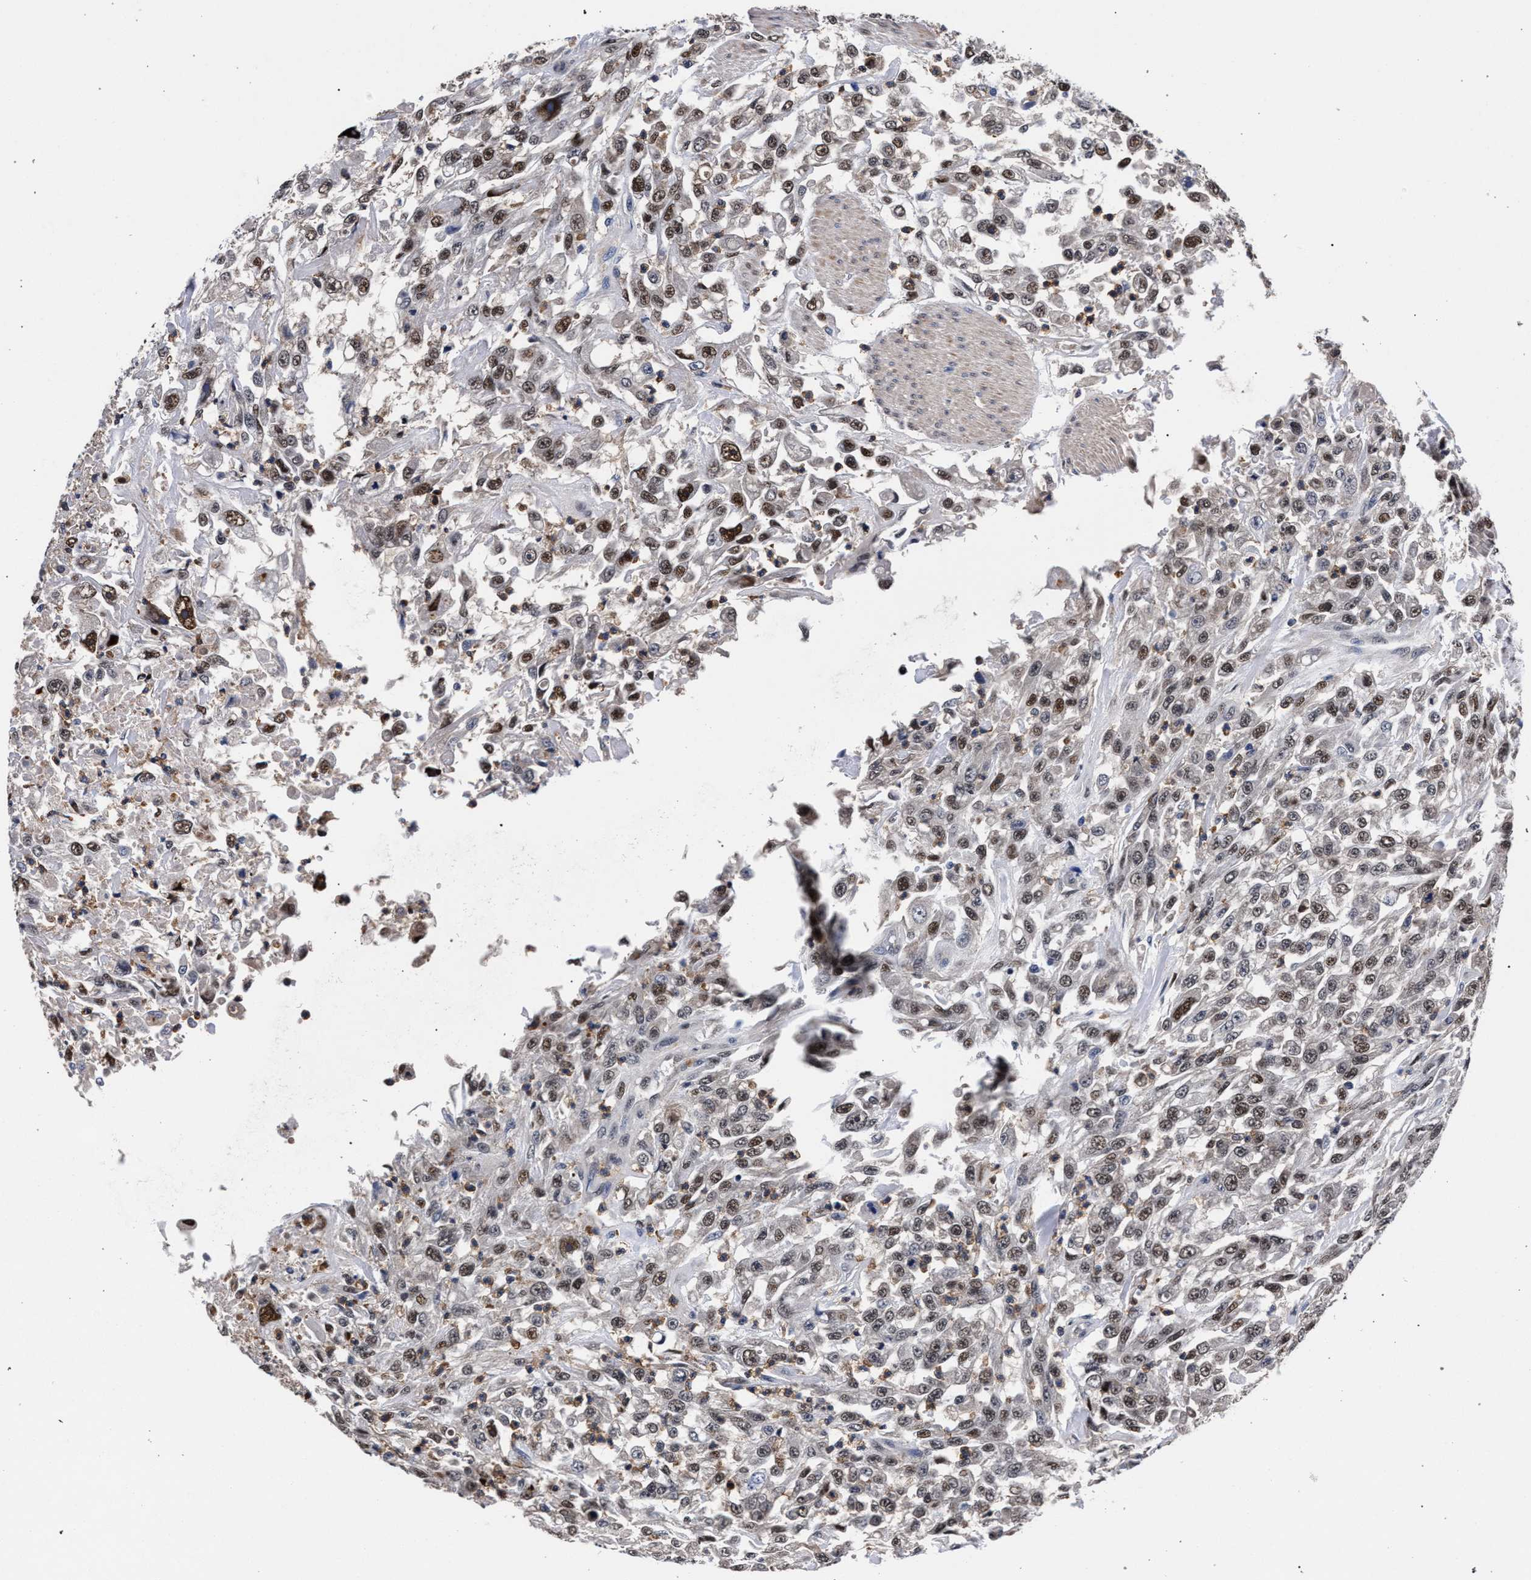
{"staining": {"intensity": "weak", "quantity": ">75%", "location": "nuclear"}, "tissue": "urothelial cancer", "cell_type": "Tumor cells", "image_type": "cancer", "snomed": [{"axis": "morphology", "description": "Urothelial carcinoma, High grade"}, {"axis": "topography", "description": "Urinary bladder"}], "caption": "Urothelial cancer stained for a protein exhibits weak nuclear positivity in tumor cells. (DAB = brown stain, brightfield microscopy at high magnification).", "gene": "ZNF462", "patient": {"sex": "male", "age": 46}}